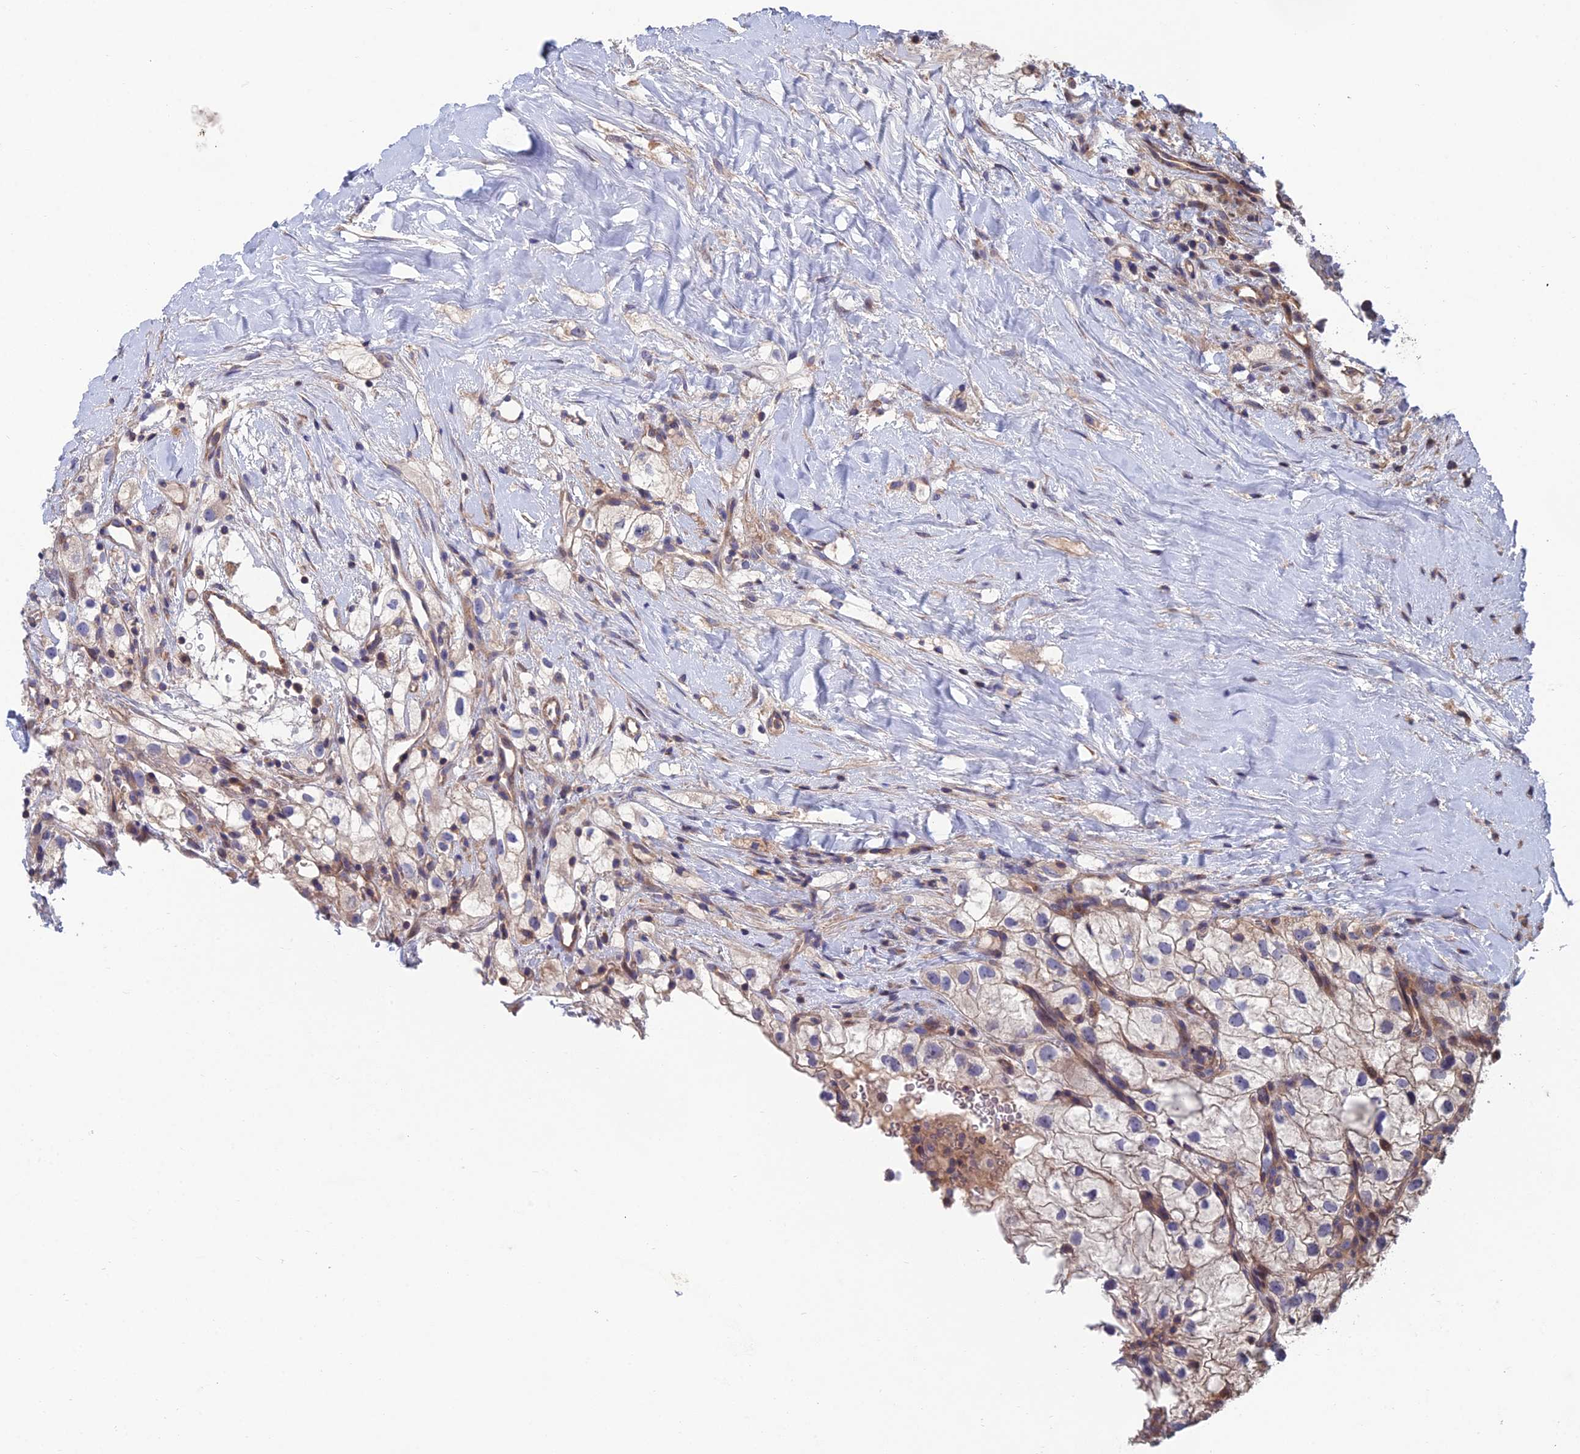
{"staining": {"intensity": "negative", "quantity": "none", "location": "none"}, "tissue": "renal cancer", "cell_type": "Tumor cells", "image_type": "cancer", "snomed": [{"axis": "morphology", "description": "Adenocarcinoma, NOS"}, {"axis": "topography", "description": "Kidney"}], "caption": "High power microscopy micrograph of an IHC histopathology image of renal cancer, revealing no significant expression in tumor cells. (DAB (3,3'-diaminobenzidine) immunohistochemistry (IHC) with hematoxylin counter stain).", "gene": "USP37", "patient": {"sex": "male", "age": 59}}